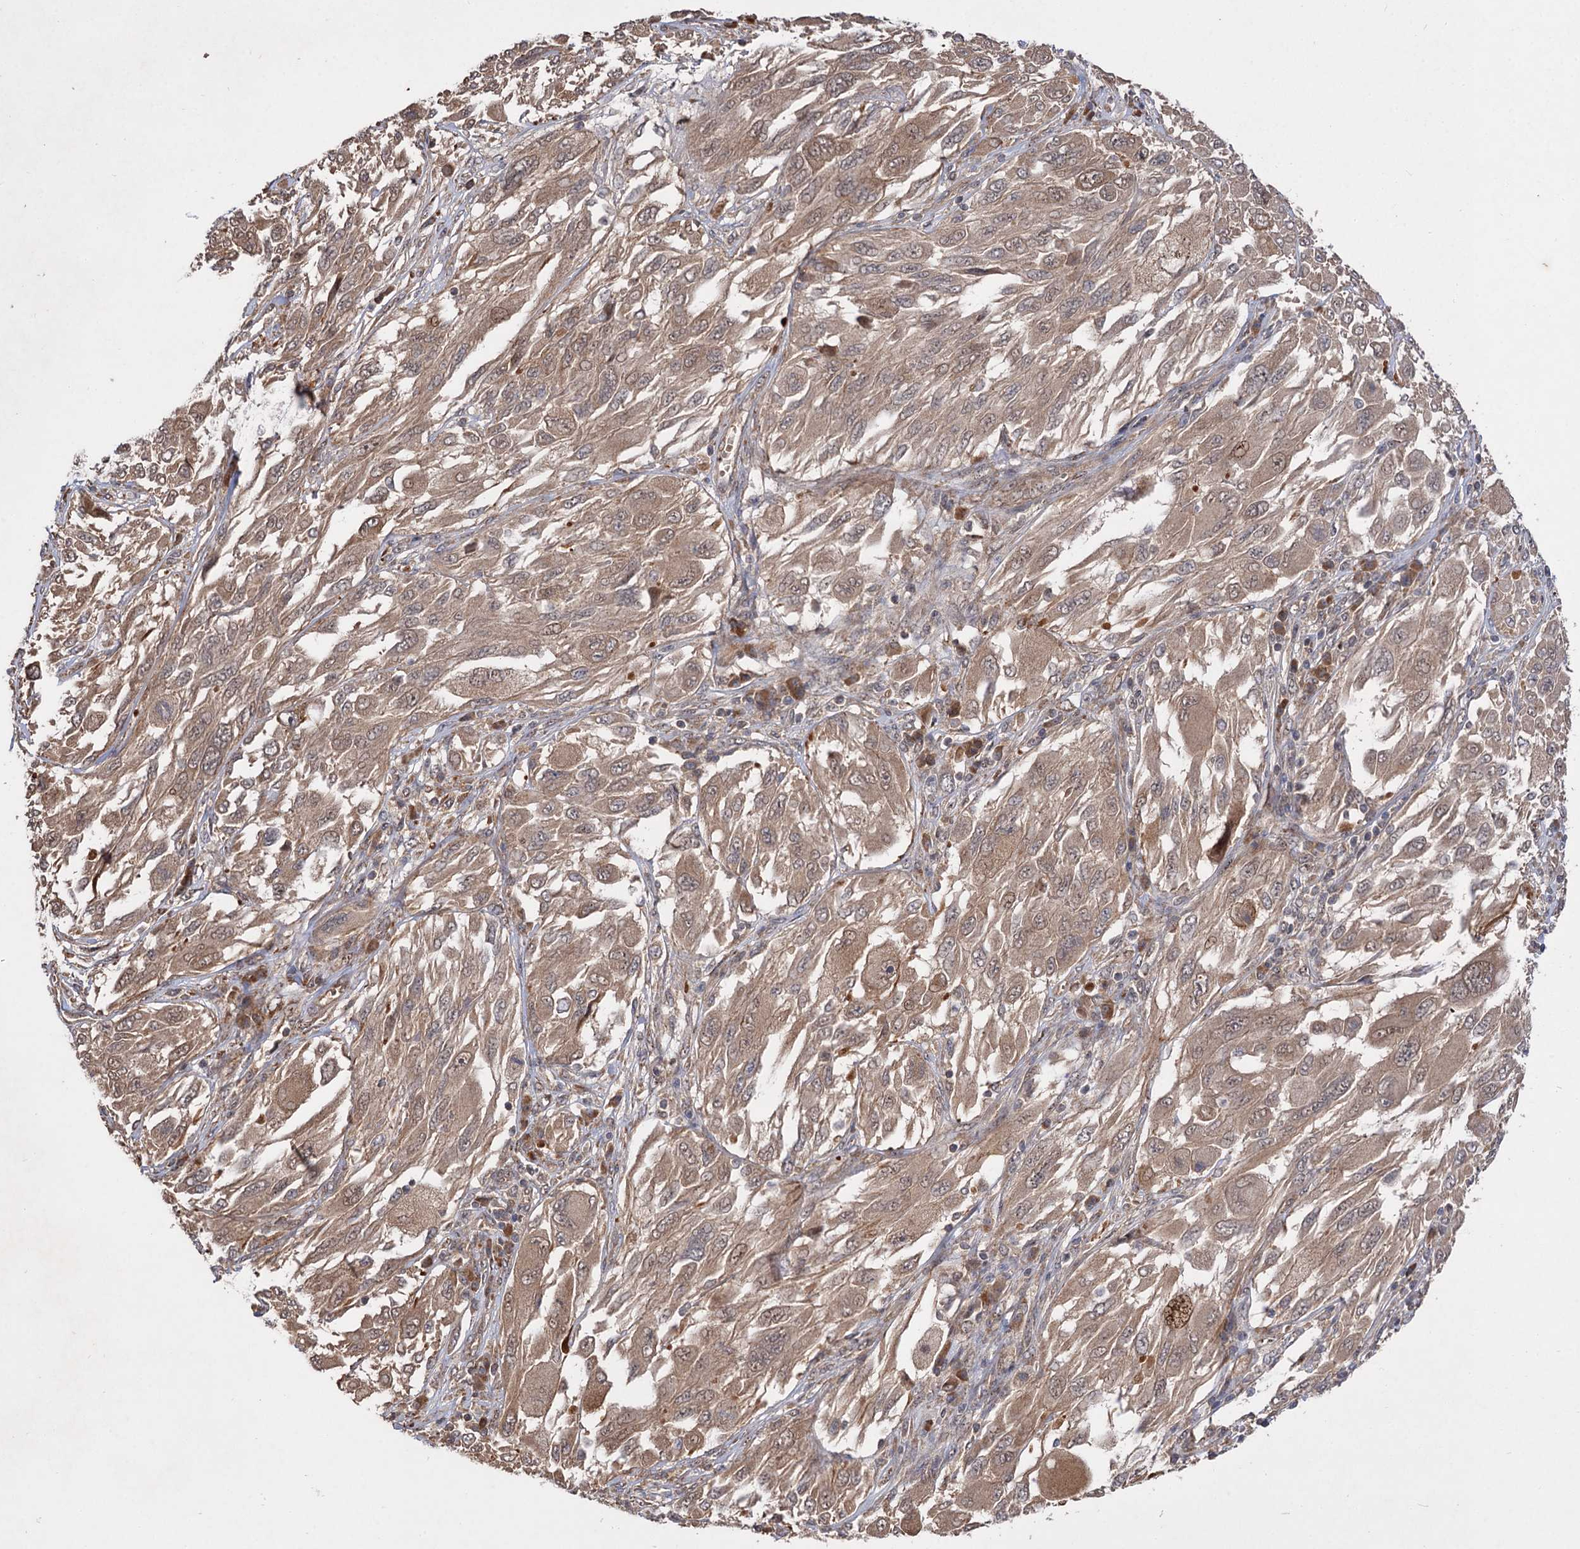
{"staining": {"intensity": "moderate", "quantity": ">75%", "location": "cytoplasmic/membranous"}, "tissue": "melanoma", "cell_type": "Tumor cells", "image_type": "cancer", "snomed": [{"axis": "morphology", "description": "Malignant melanoma, NOS"}, {"axis": "topography", "description": "Skin"}], "caption": "DAB (3,3'-diaminobenzidine) immunohistochemical staining of melanoma exhibits moderate cytoplasmic/membranous protein positivity in about >75% of tumor cells. (Stains: DAB (3,3'-diaminobenzidine) in brown, nuclei in blue, Microscopy: brightfield microscopy at high magnification).", "gene": "FBXW8", "patient": {"sex": "female", "age": 91}}